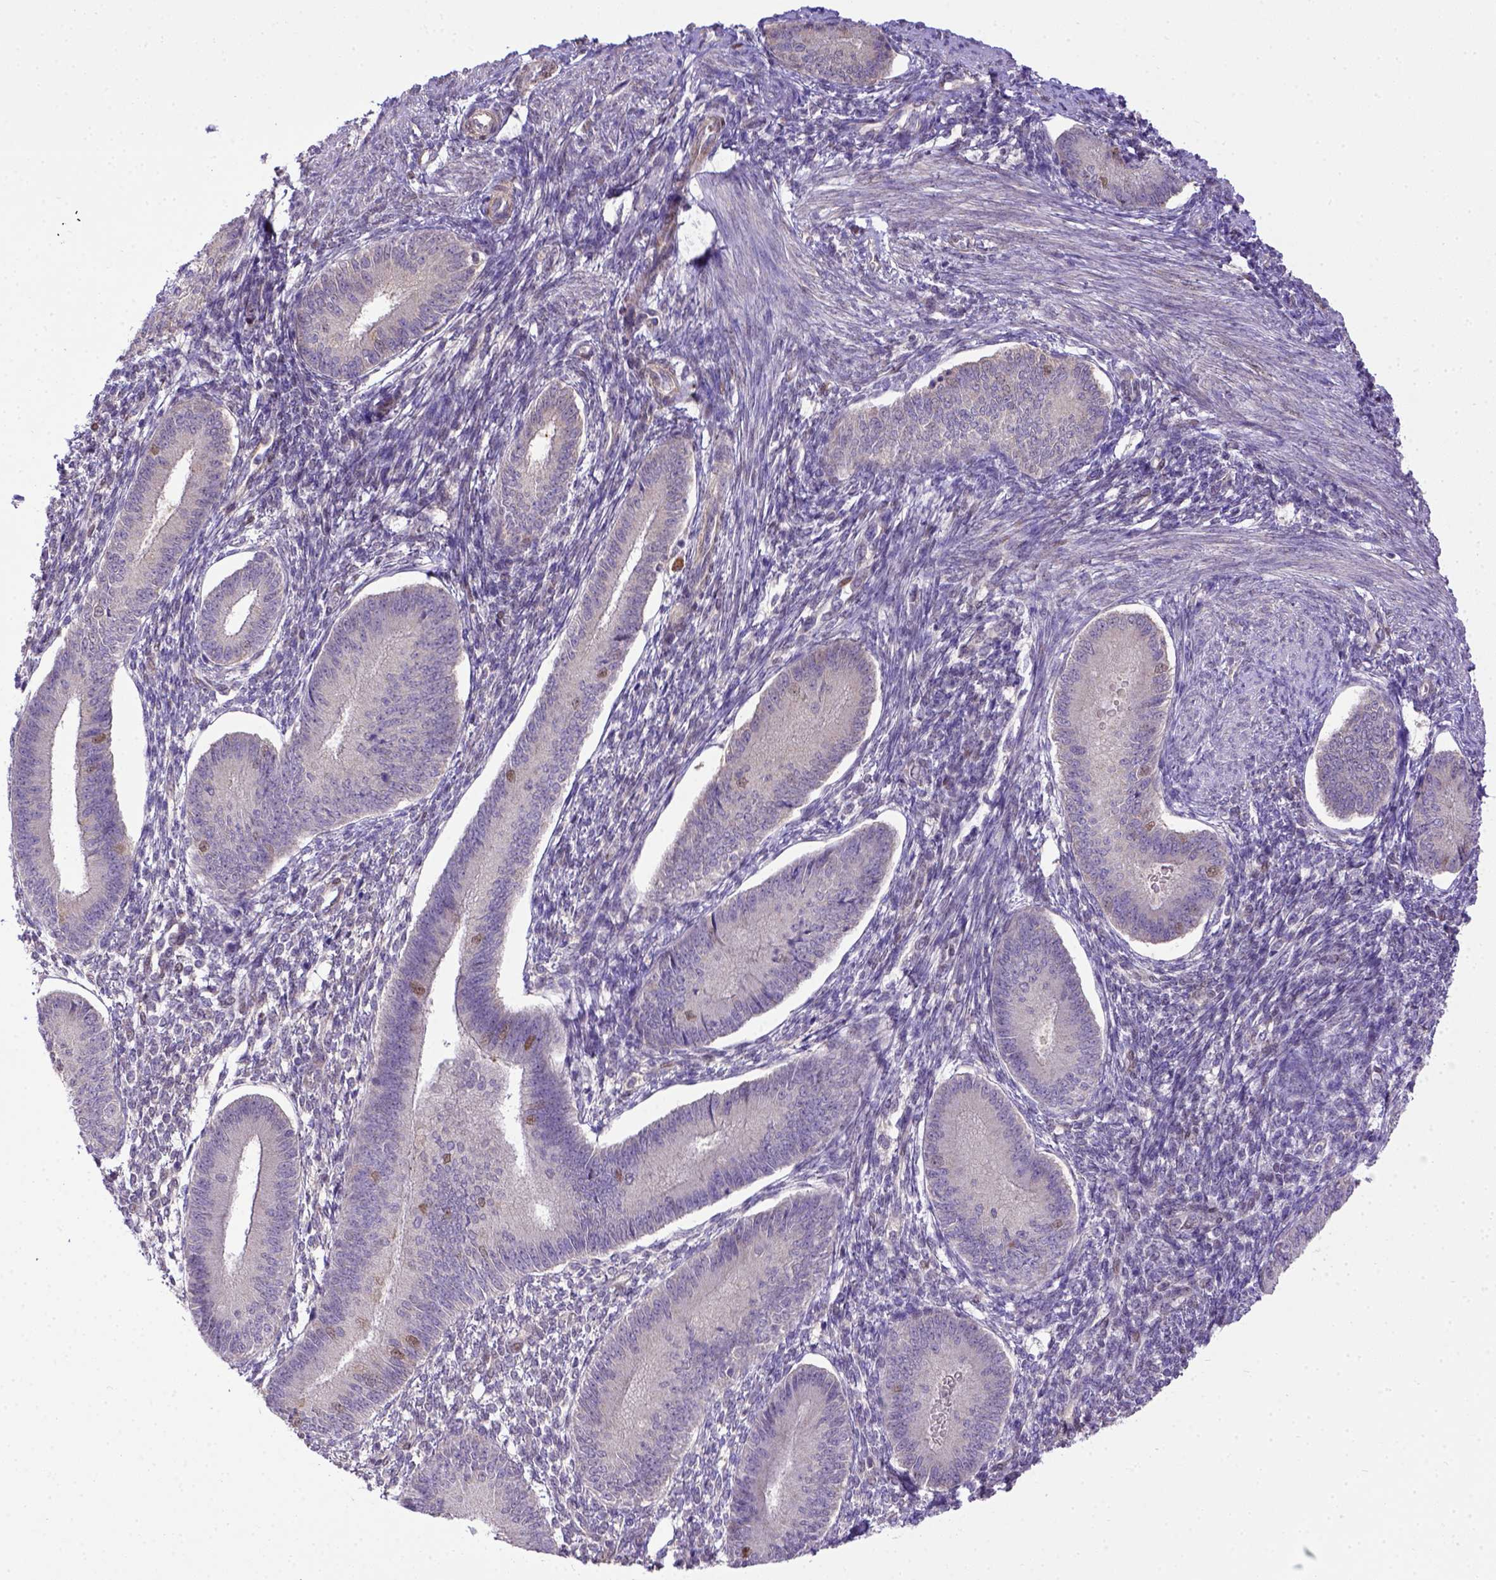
{"staining": {"intensity": "negative", "quantity": "none", "location": "none"}, "tissue": "endometrium", "cell_type": "Cells in endometrial stroma", "image_type": "normal", "snomed": [{"axis": "morphology", "description": "Normal tissue, NOS"}, {"axis": "topography", "description": "Endometrium"}], "caption": "The micrograph shows no staining of cells in endometrial stroma in normal endometrium.", "gene": "BTN1A1", "patient": {"sex": "female", "age": 39}}